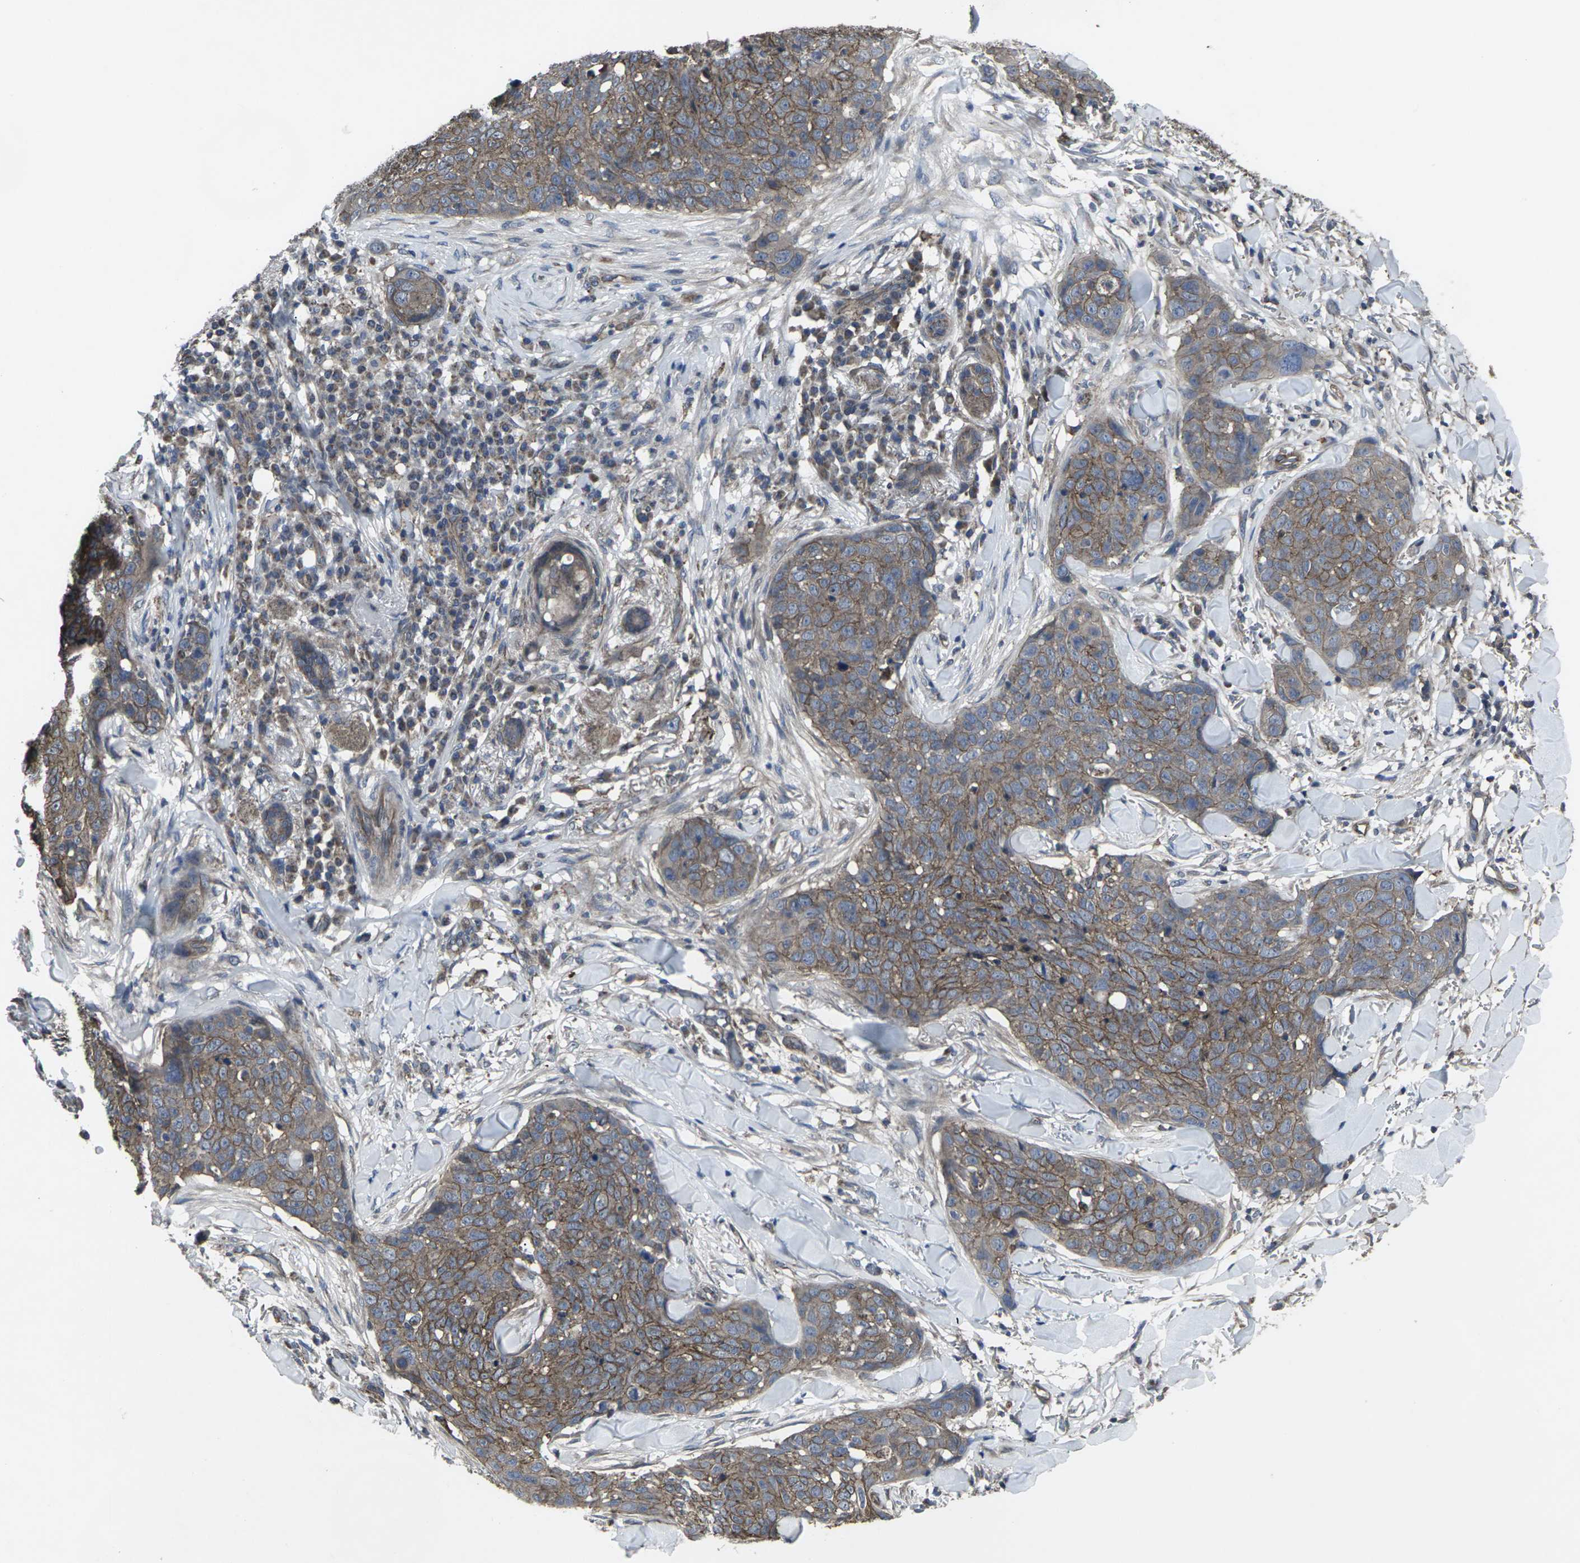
{"staining": {"intensity": "moderate", "quantity": ">75%", "location": "cytoplasmic/membranous"}, "tissue": "skin cancer", "cell_type": "Tumor cells", "image_type": "cancer", "snomed": [{"axis": "morphology", "description": "Squamous cell carcinoma in situ, NOS"}, {"axis": "morphology", "description": "Squamous cell carcinoma, NOS"}, {"axis": "topography", "description": "Skin"}], "caption": "A medium amount of moderate cytoplasmic/membranous staining is appreciated in about >75% of tumor cells in squamous cell carcinoma in situ (skin) tissue. (DAB (3,3'-diaminobenzidine) IHC, brown staining for protein, blue staining for nuclei).", "gene": "MAPKAPK2", "patient": {"sex": "male", "age": 93}}